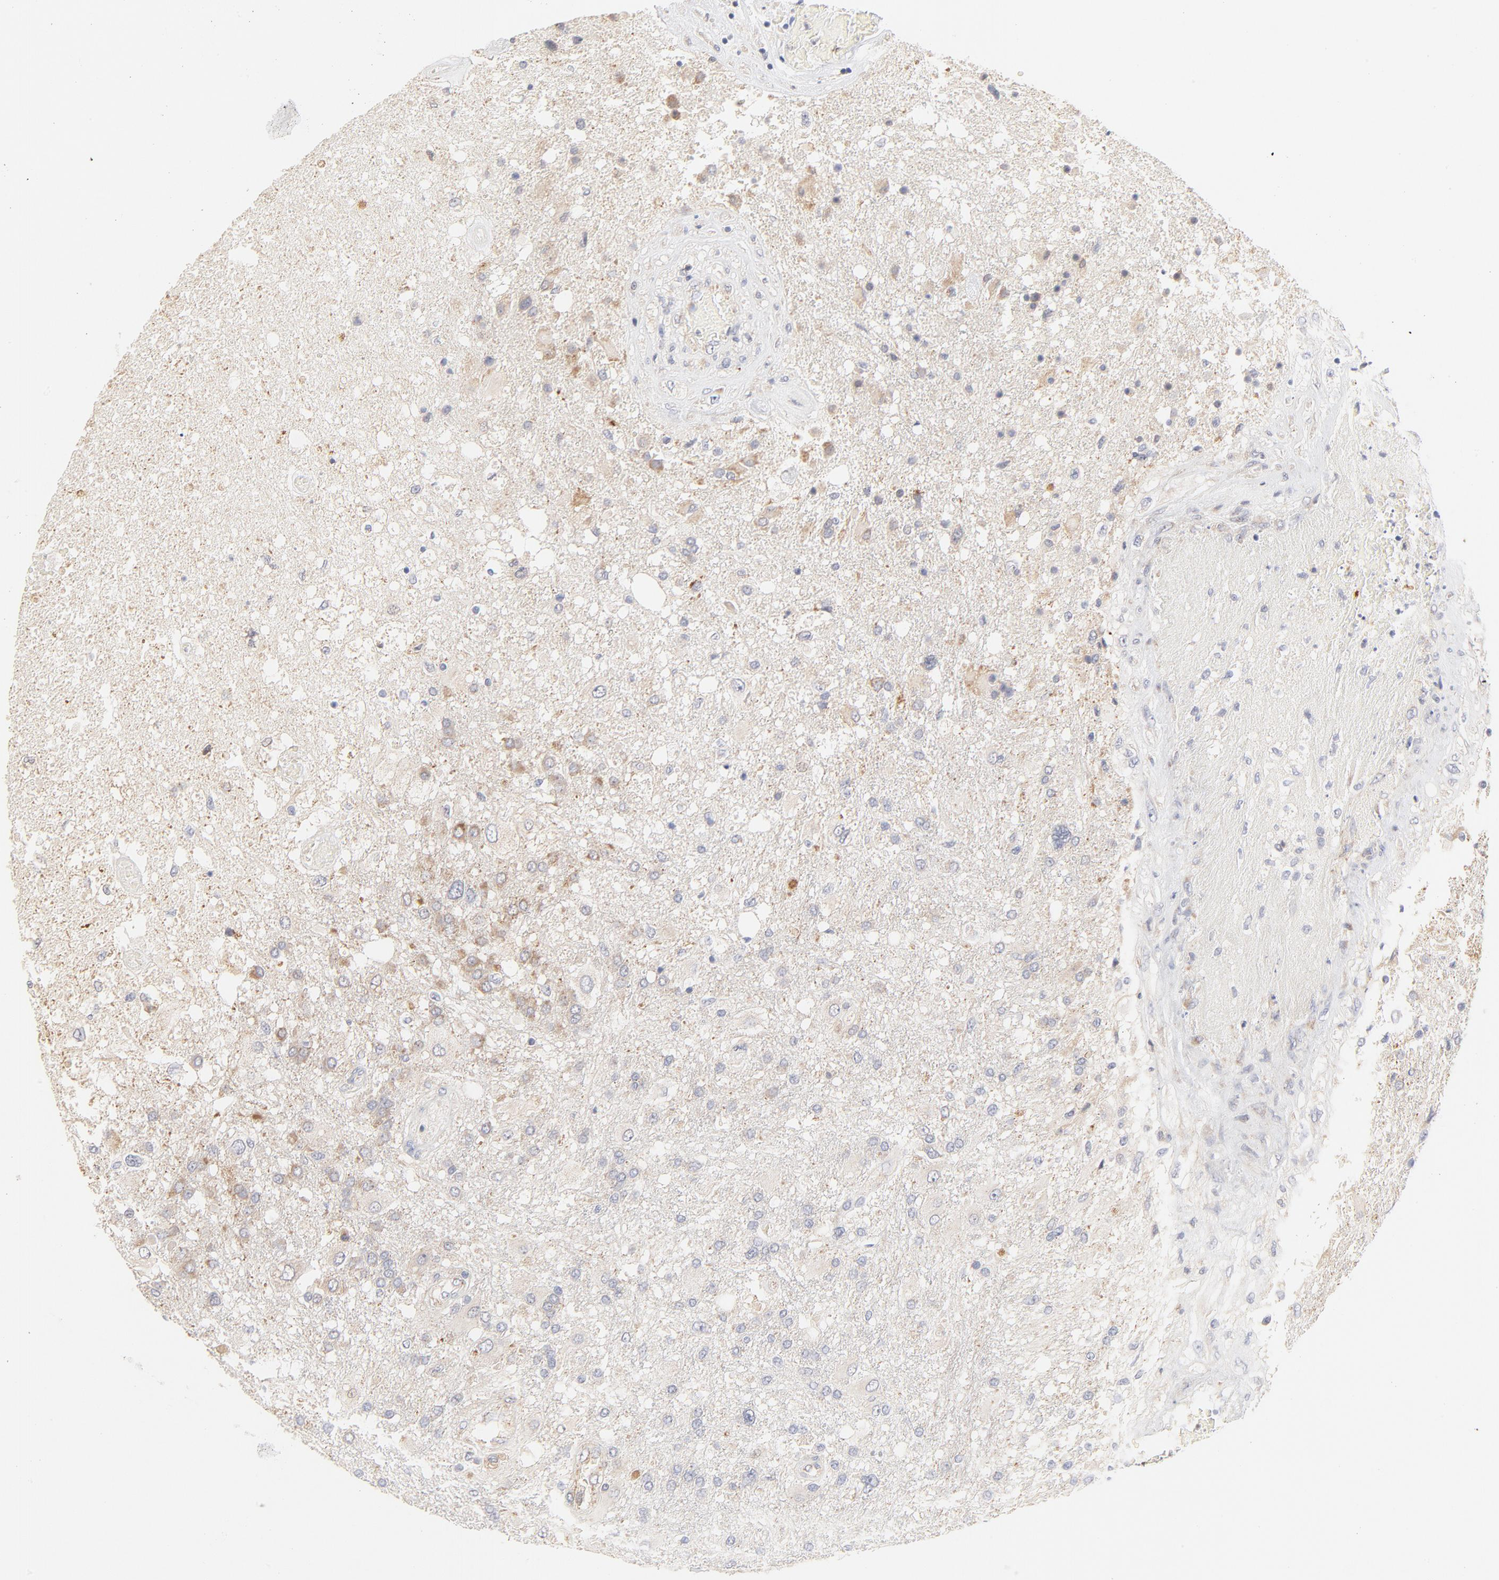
{"staining": {"intensity": "weak", "quantity": "25%-75%", "location": "cytoplasmic/membranous"}, "tissue": "glioma", "cell_type": "Tumor cells", "image_type": "cancer", "snomed": [{"axis": "morphology", "description": "Glioma, malignant, High grade"}, {"axis": "topography", "description": "Cerebral cortex"}], "caption": "An IHC histopathology image of tumor tissue is shown. Protein staining in brown labels weak cytoplasmic/membranous positivity in glioma within tumor cells.", "gene": "MTERF2", "patient": {"sex": "male", "age": 79}}